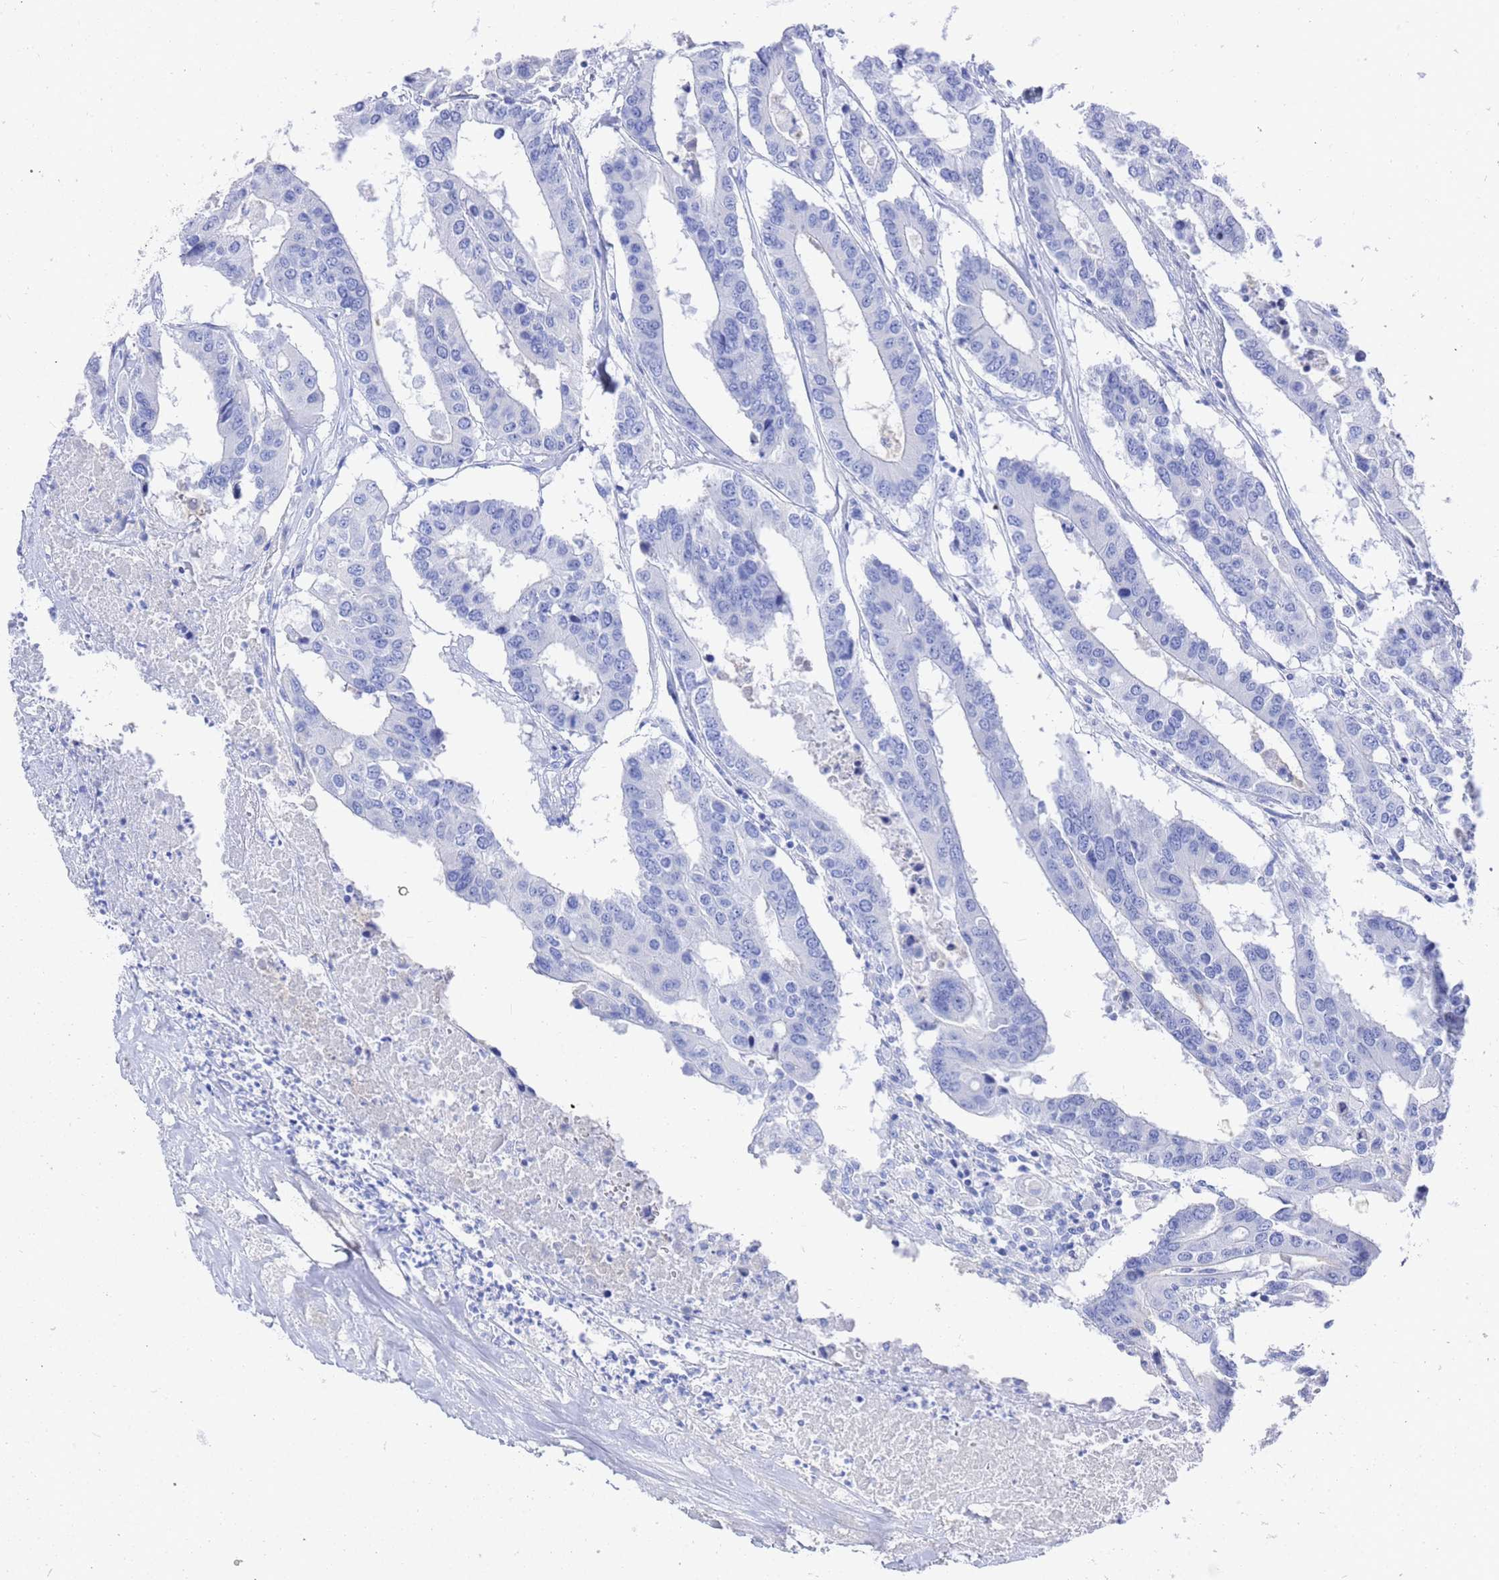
{"staining": {"intensity": "negative", "quantity": "none", "location": "none"}, "tissue": "colorectal cancer", "cell_type": "Tumor cells", "image_type": "cancer", "snomed": [{"axis": "morphology", "description": "Adenocarcinoma, NOS"}, {"axis": "topography", "description": "Colon"}], "caption": "Tumor cells are negative for brown protein staining in colorectal cancer (adenocarcinoma).", "gene": "GGT1", "patient": {"sex": "male", "age": 77}}